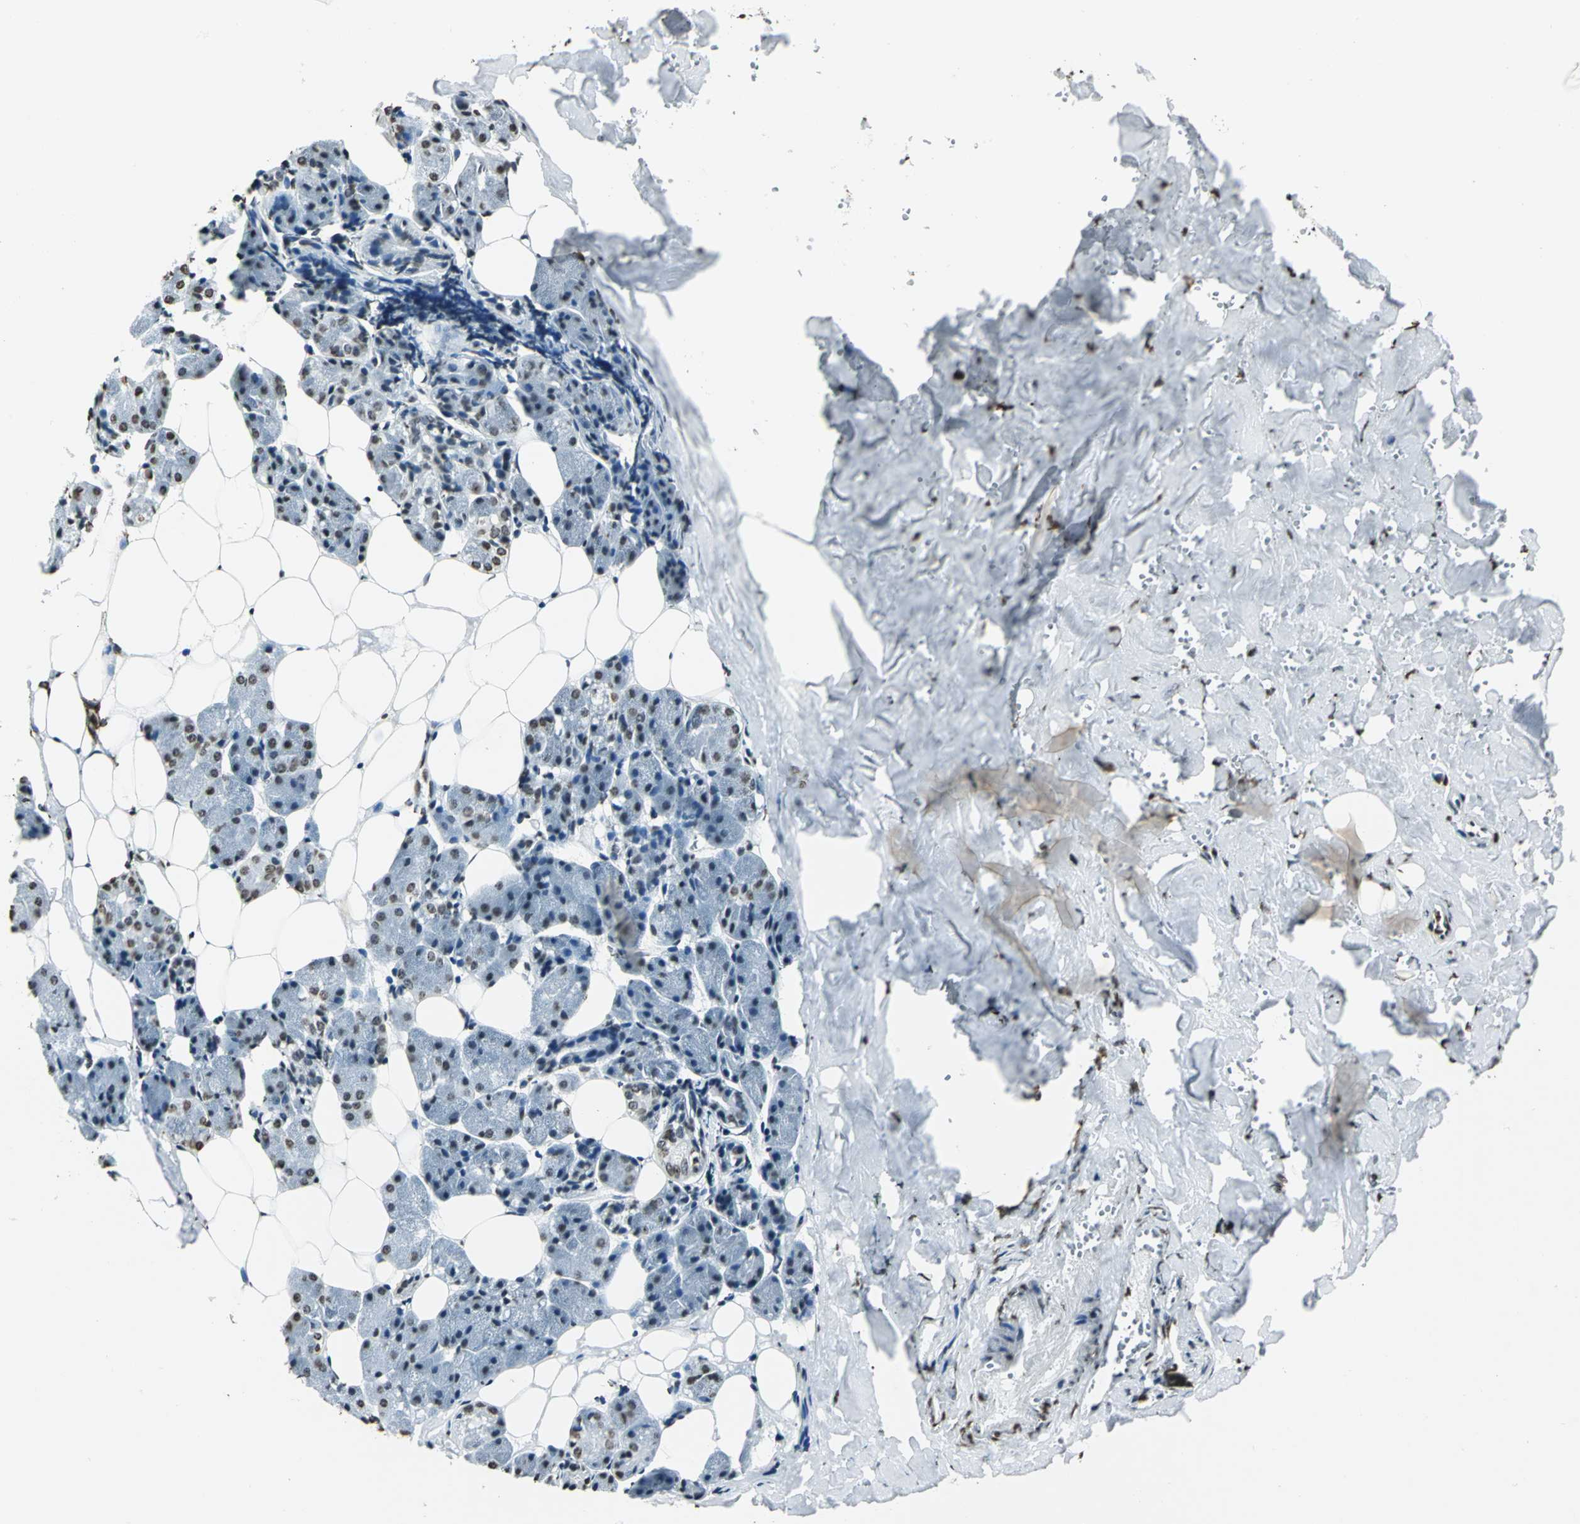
{"staining": {"intensity": "moderate", "quantity": ">75%", "location": "nuclear"}, "tissue": "salivary gland", "cell_type": "Glandular cells", "image_type": "normal", "snomed": [{"axis": "morphology", "description": "Normal tissue, NOS"}, {"axis": "morphology", "description": "Adenoma, NOS"}, {"axis": "topography", "description": "Salivary gland"}], "caption": "IHC of normal human salivary gland reveals medium levels of moderate nuclear positivity in about >75% of glandular cells.", "gene": "MCM4", "patient": {"sex": "female", "age": 32}}